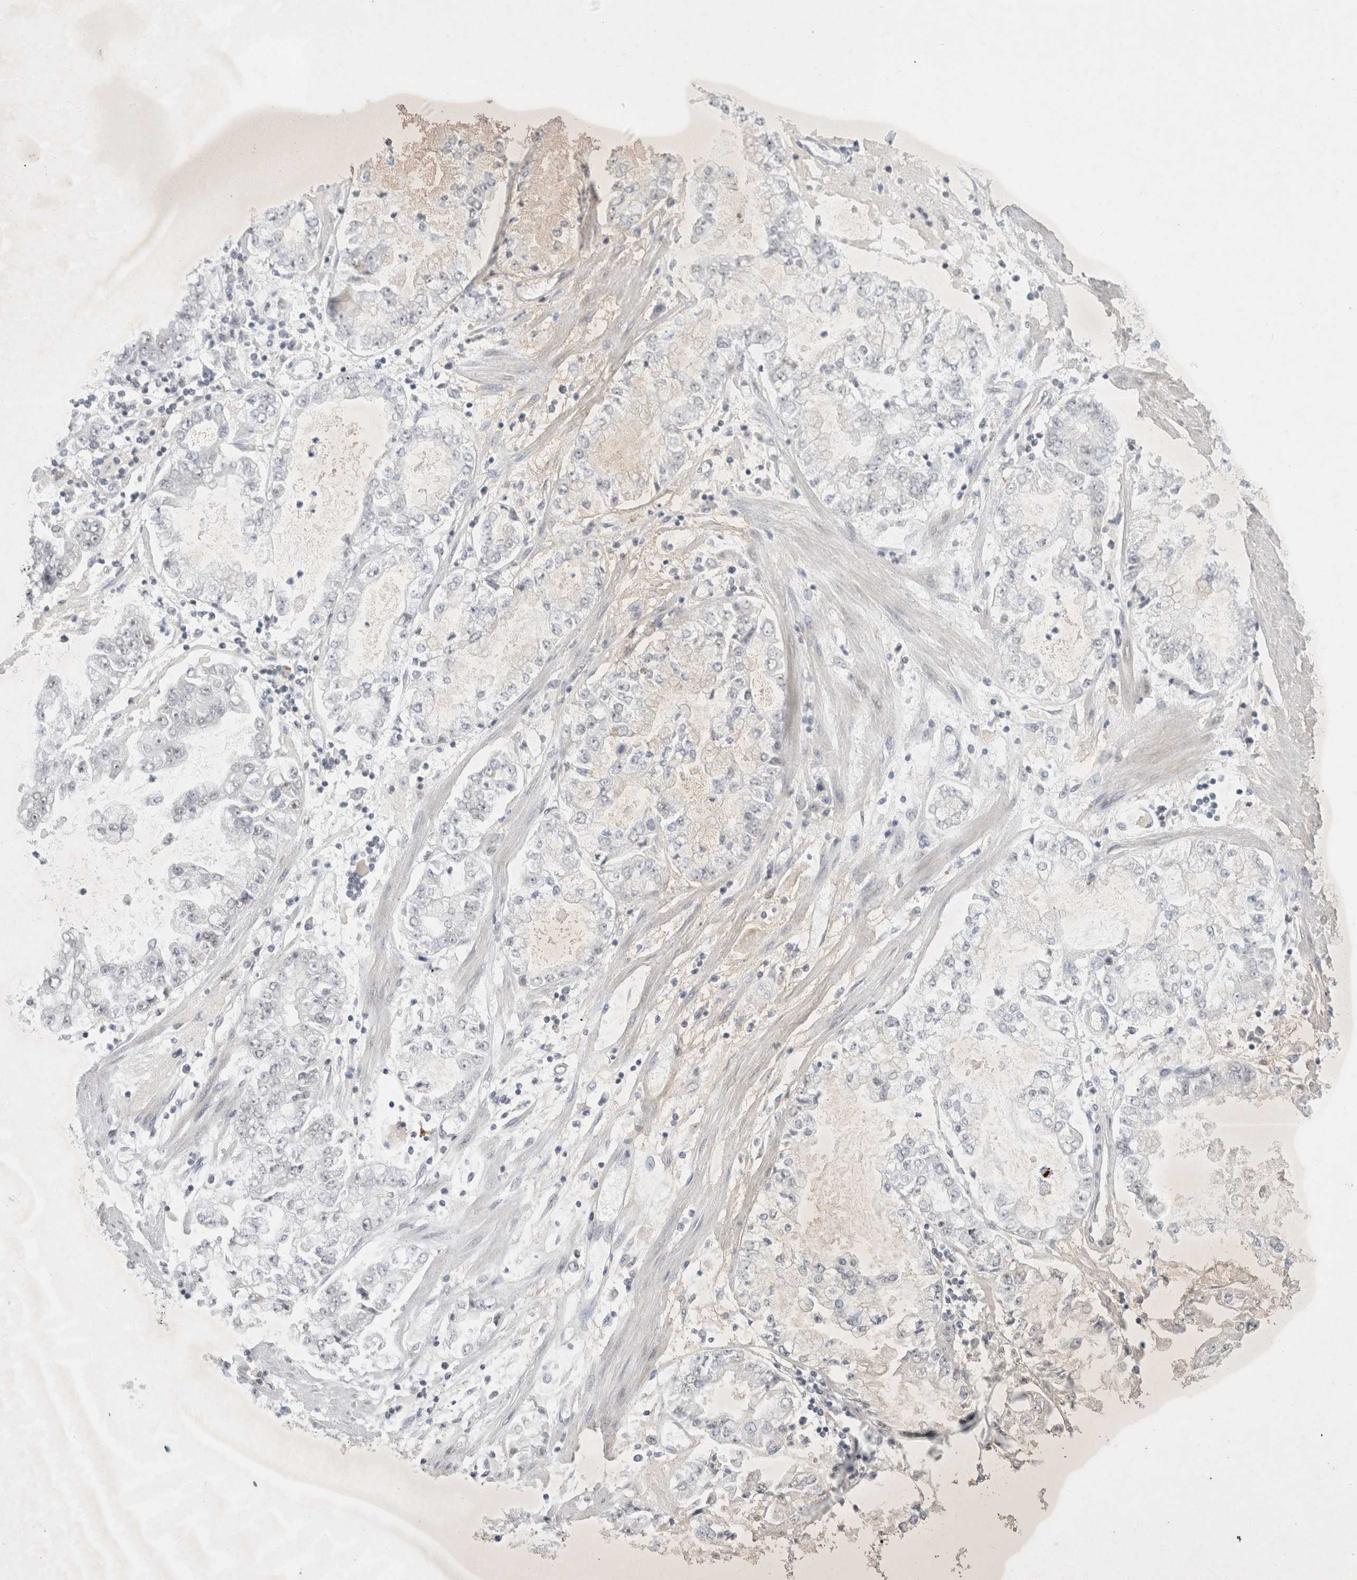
{"staining": {"intensity": "negative", "quantity": "none", "location": "none"}, "tissue": "stomach cancer", "cell_type": "Tumor cells", "image_type": "cancer", "snomed": [{"axis": "morphology", "description": "Adenocarcinoma, NOS"}, {"axis": "topography", "description": "Stomach"}], "caption": "High magnification brightfield microscopy of stomach cancer (adenocarcinoma) stained with DAB (brown) and counterstained with hematoxylin (blue): tumor cells show no significant positivity. (DAB IHC with hematoxylin counter stain).", "gene": "FBXO42", "patient": {"sex": "male", "age": 76}}